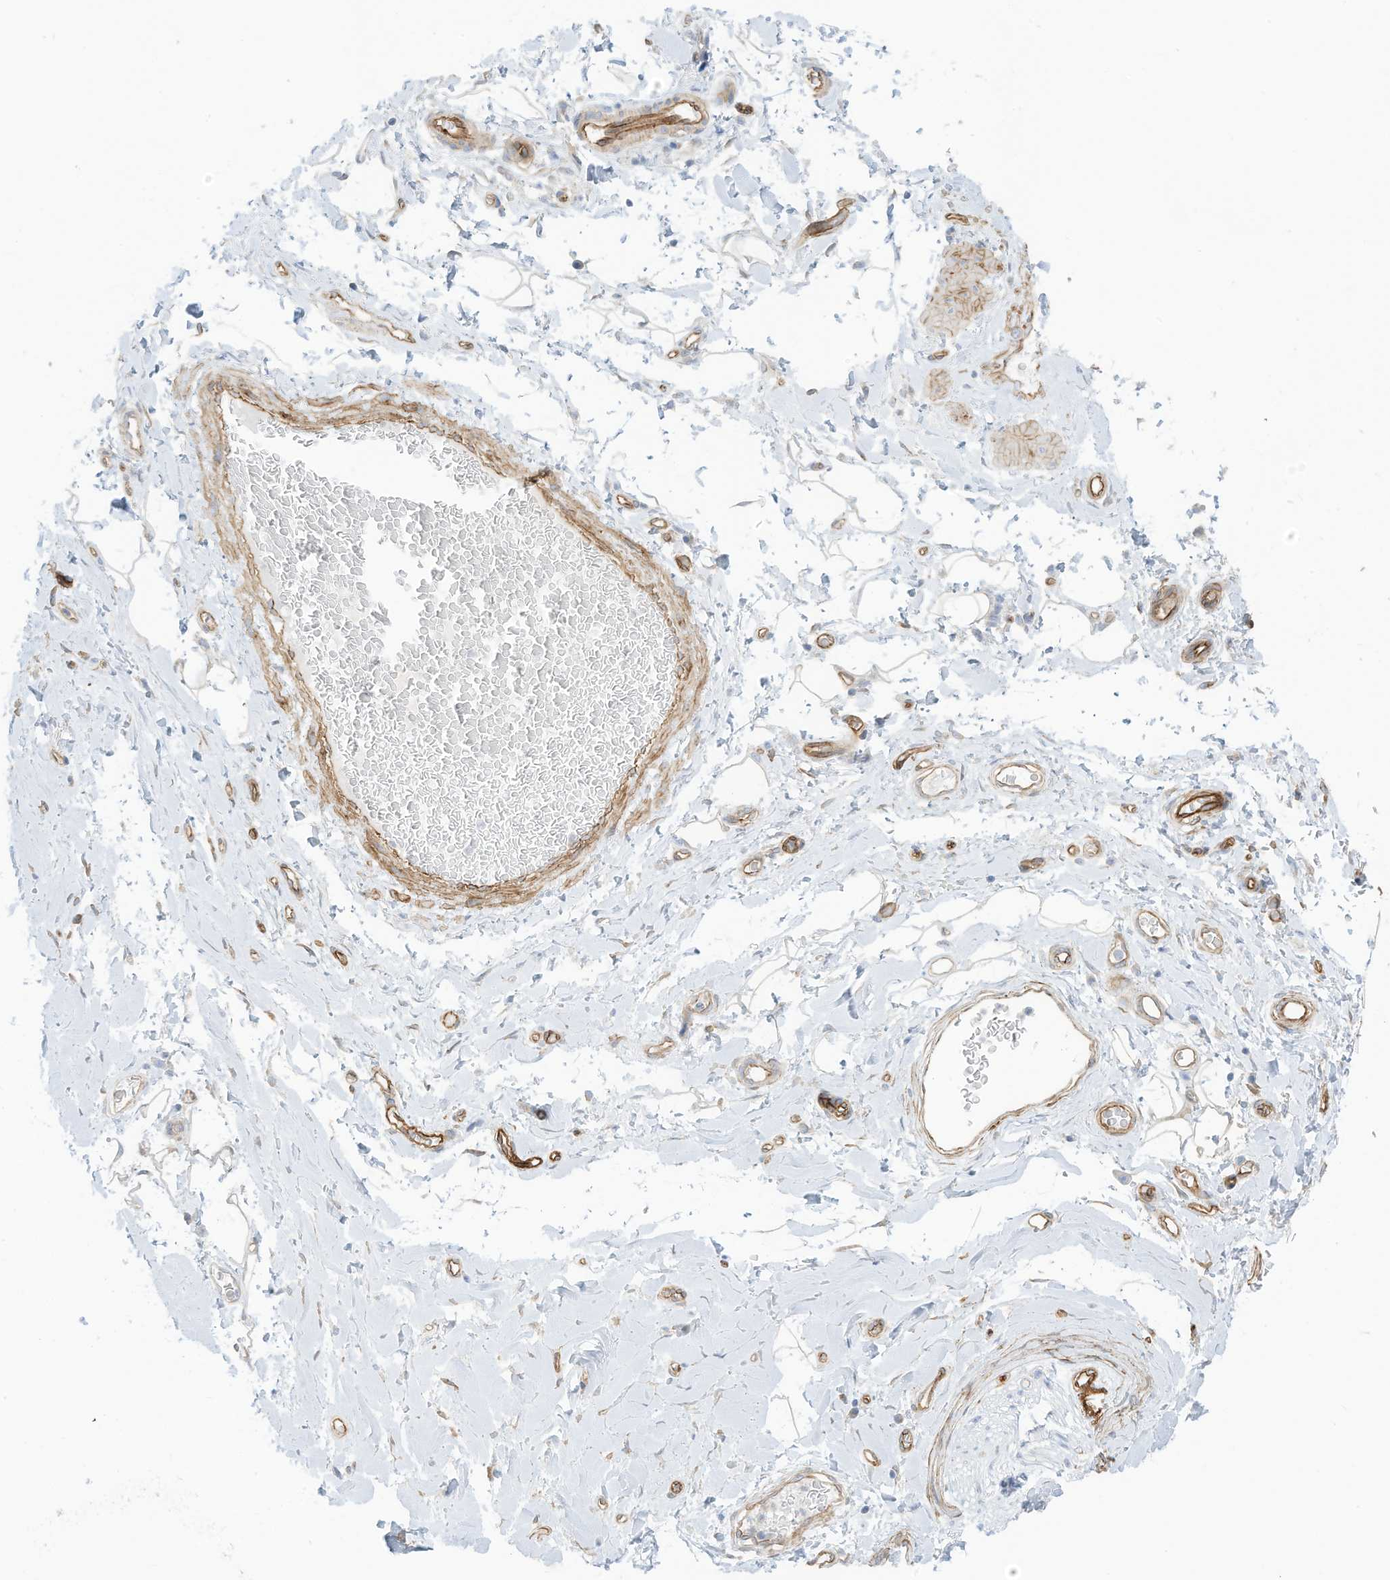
{"staining": {"intensity": "moderate", "quantity": ">75%", "location": "cytoplasmic/membranous"}, "tissue": "adipose tissue", "cell_type": "Adipocytes", "image_type": "normal", "snomed": [{"axis": "morphology", "description": "Normal tissue, NOS"}, {"axis": "morphology", "description": "Adenocarcinoma, NOS"}, {"axis": "topography", "description": "Stomach, upper"}, {"axis": "topography", "description": "Peripheral nerve tissue"}], "caption": "Benign adipose tissue demonstrates moderate cytoplasmic/membranous expression in approximately >75% of adipocytes, visualized by immunohistochemistry. (DAB (3,3'-diaminobenzidine) IHC, brown staining for protein, blue staining for nuclei).", "gene": "ABCB7", "patient": {"sex": "male", "age": 62}}